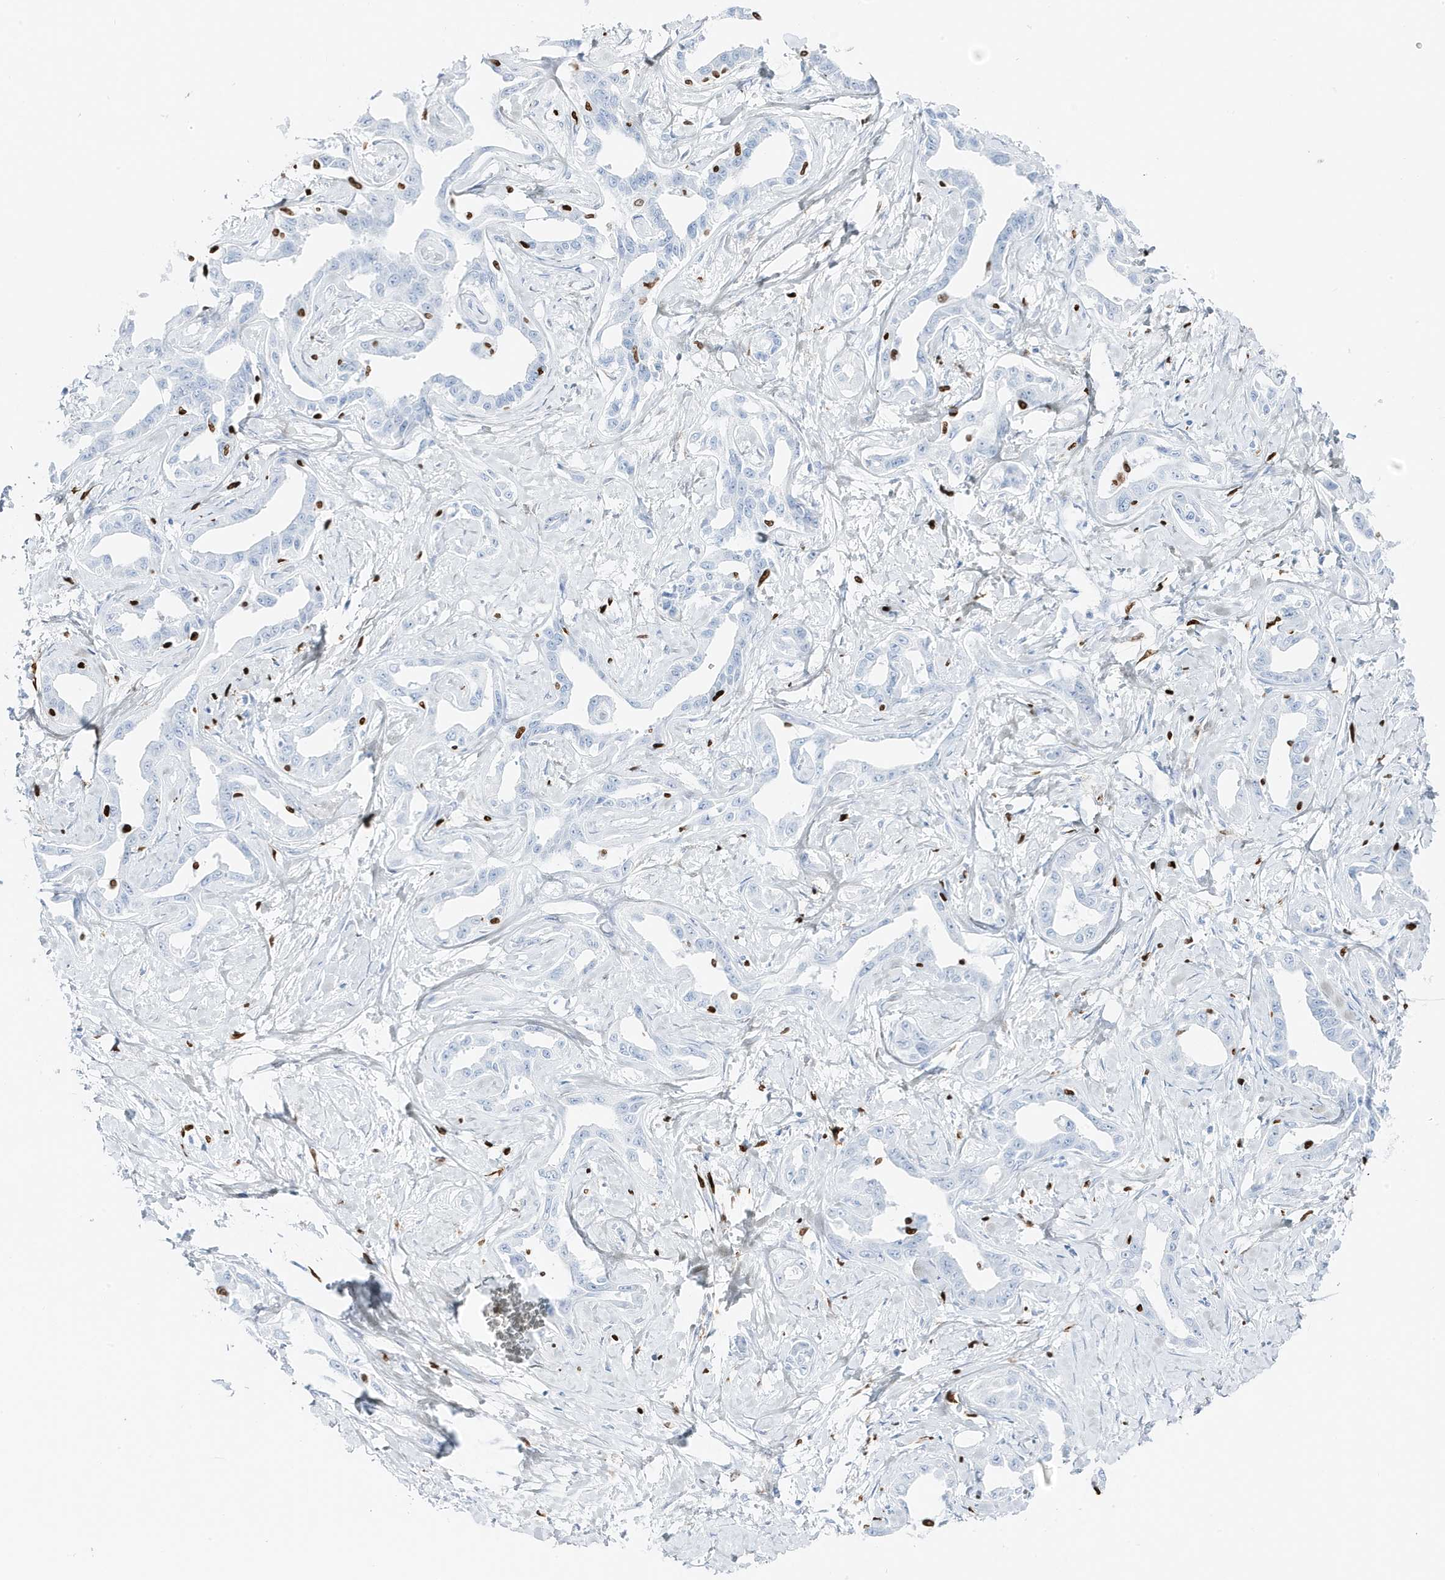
{"staining": {"intensity": "negative", "quantity": "none", "location": "none"}, "tissue": "liver cancer", "cell_type": "Tumor cells", "image_type": "cancer", "snomed": [{"axis": "morphology", "description": "Cholangiocarcinoma"}, {"axis": "topography", "description": "Liver"}], "caption": "A photomicrograph of human liver cholangiocarcinoma is negative for staining in tumor cells.", "gene": "MNDA", "patient": {"sex": "male", "age": 59}}